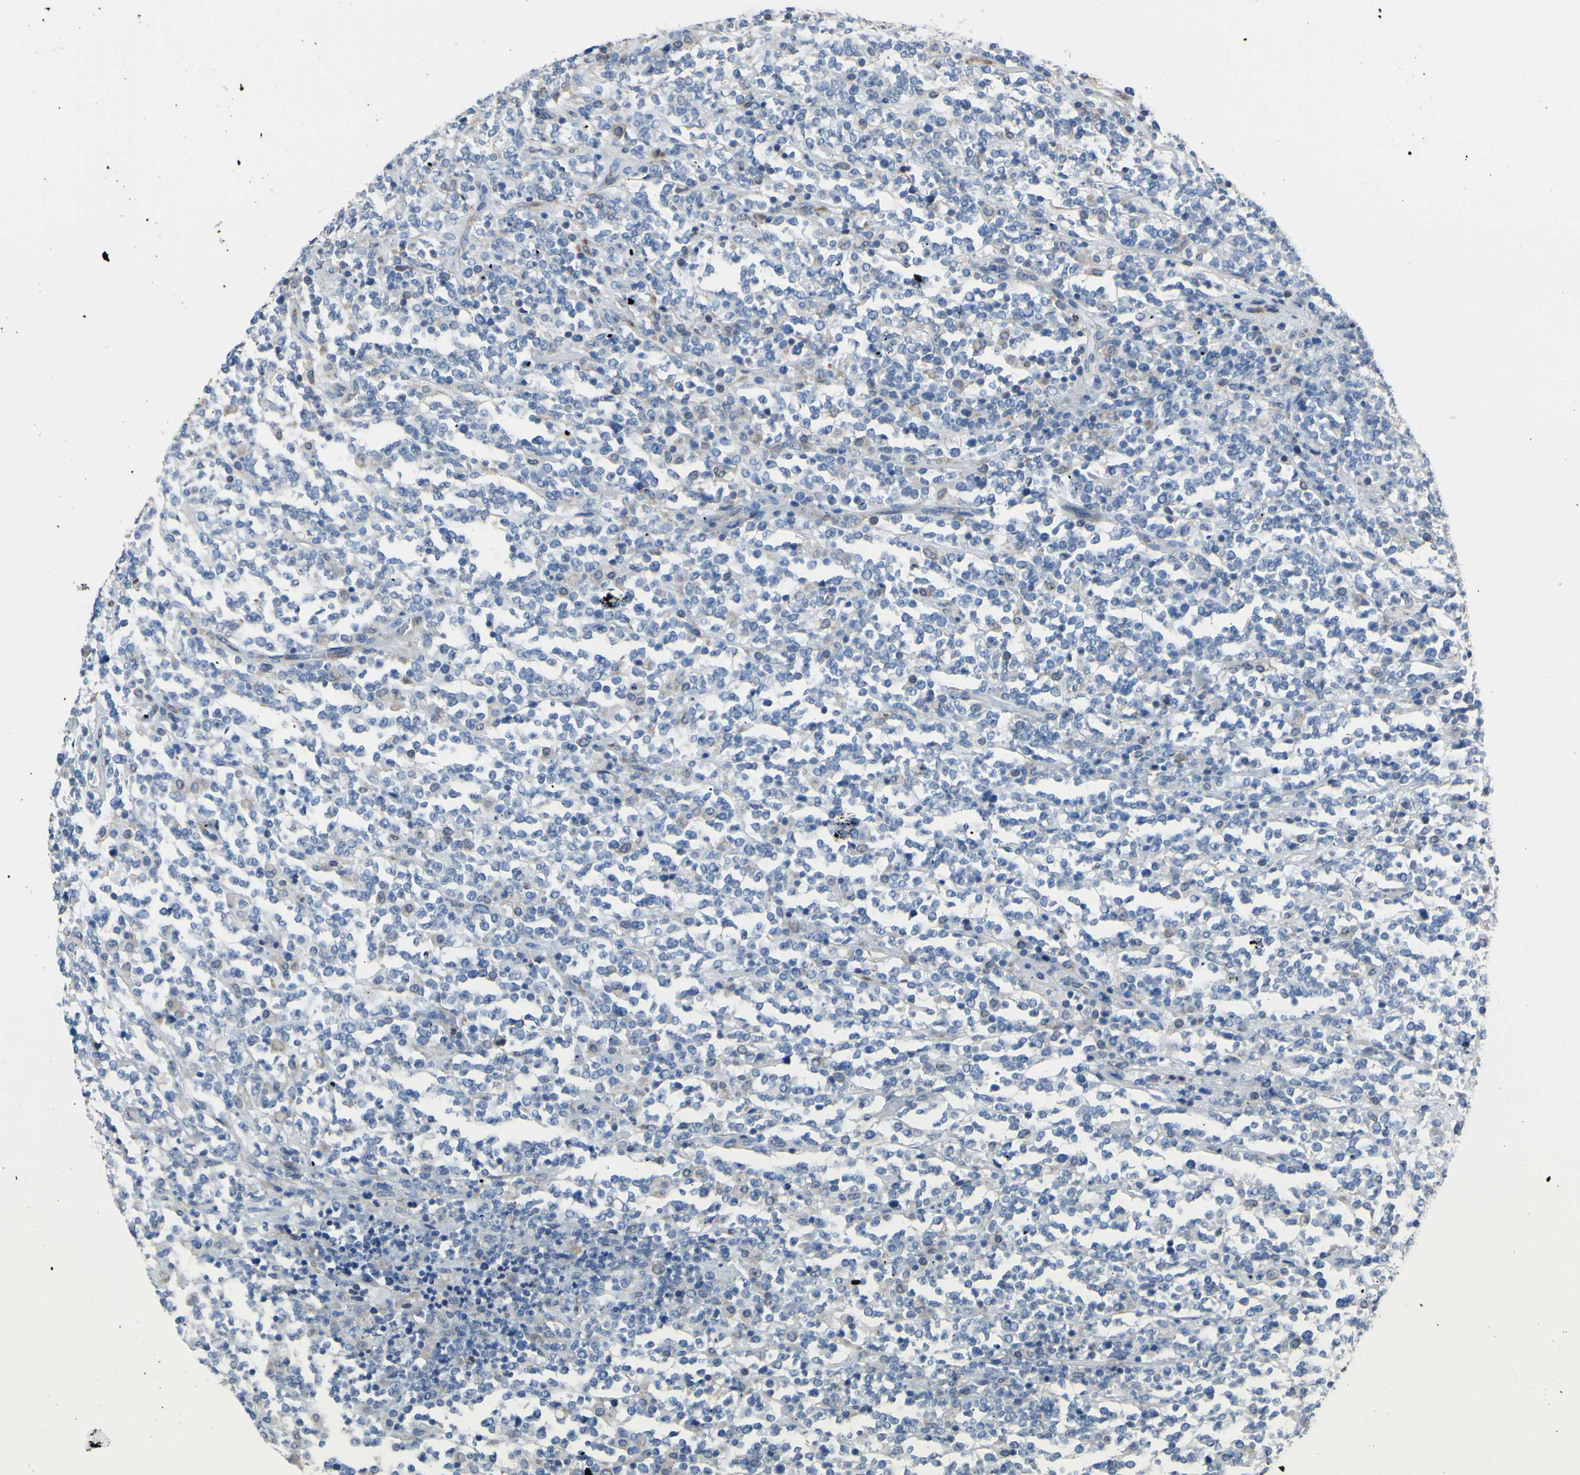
{"staining": {"intensity": "negative", "quantity": "none", "location": "none"}, "tissue": "lymphoma", "cell_type": "Tumor cells", "image_type": "cancer", "snomed": [{"axis": "morphology", "description": "Malignant lymphoma, non-Hodgkin's type, High grade"}, {"axis": "topography", "description": "Soft tissue"}], "caption": "Immunohistochemistry (IHC) of lymphoma shows no expression in tumor cells.", "gene": "MGST2", "patient": {"sex": "male", "age": 18}}